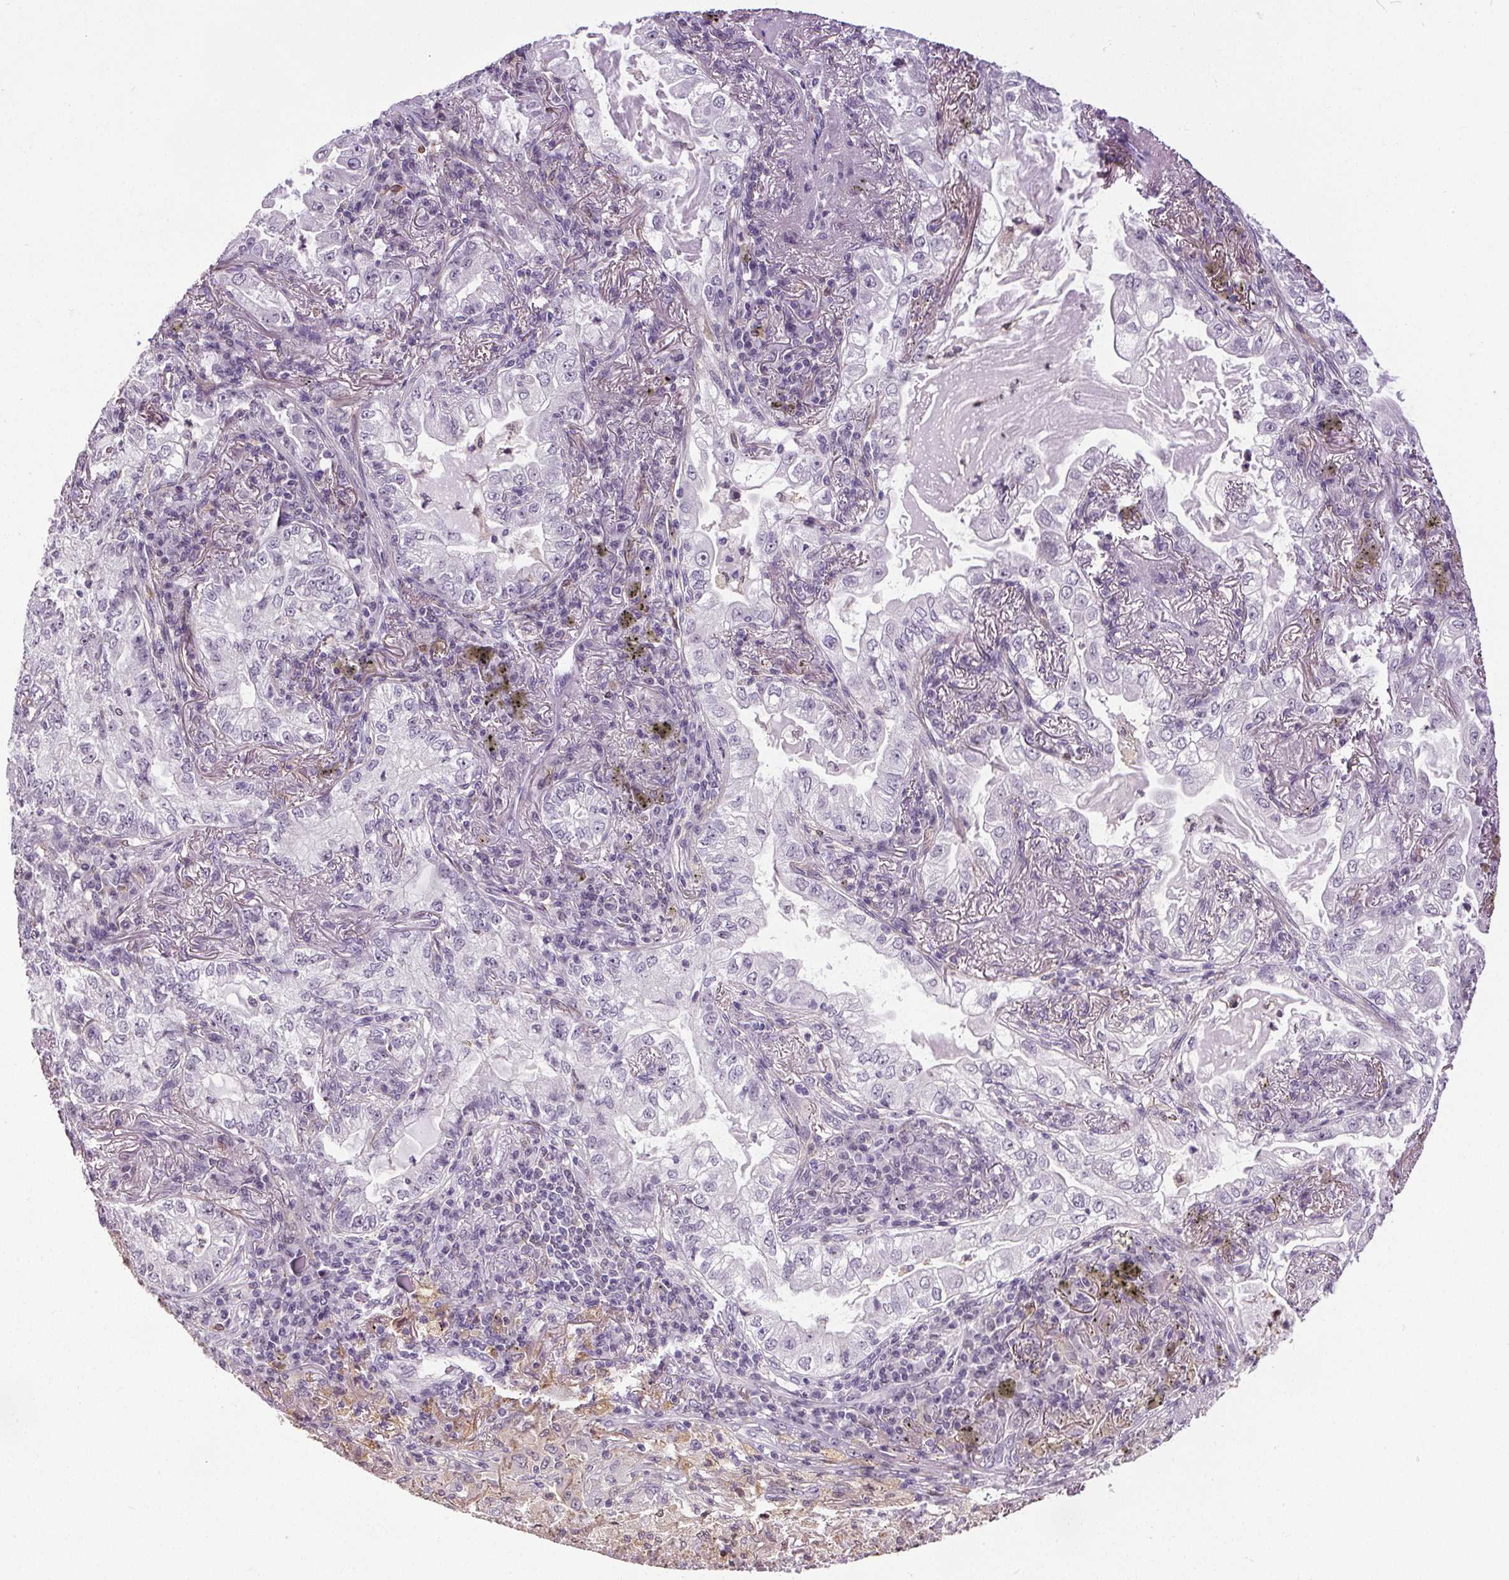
{"staining": {"intensity": "negative", "quantity": "none", "location": "none"}, "tissue": "lung cancer", "cell_type": "Tumor cells", "image_type": "cancer", "snomed": [{"axis": "morphology", "description": "Adenocarcinoma, NOS"}, {"axis": "topography", "description": "Lung"}], "caption": "Immunohistochemistry (IHC) of human lung cancer (adenocarcinoma) shows no expression in tumor cells.", "gene": "TMEM240", "patient": {"sex": "female", "age": 73}}